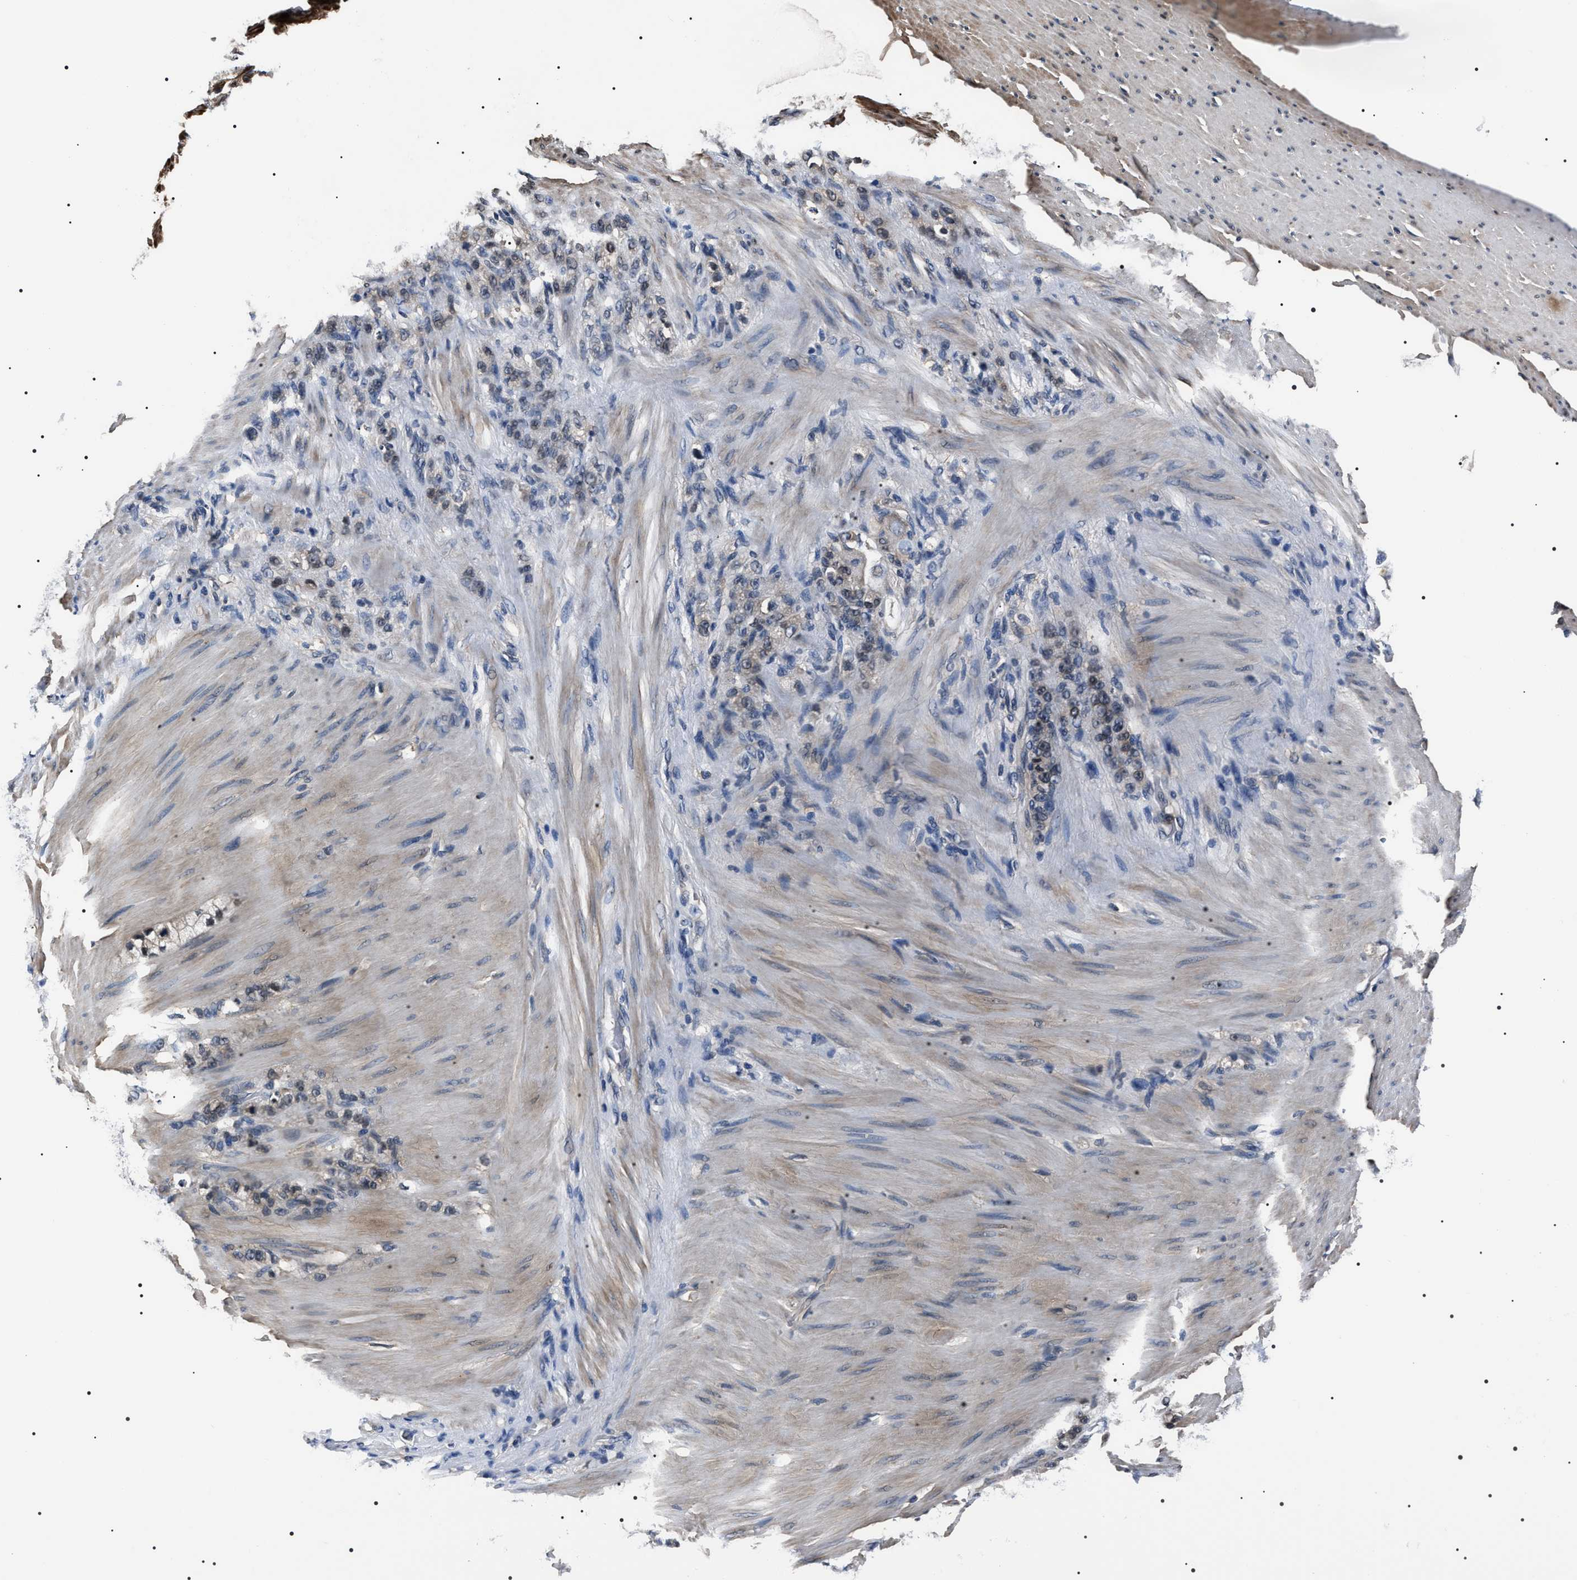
{"staining": {"intensity": "negative", "quantity": "none", "location": "none"}, "tissue": "stomach cancer", "cell_type": "Tumor cells", "image_type": "cancer", "snomed": [{"axis": "morphology", "description": "Adenocarcinoma, NOS"}, {"axis": "topography", "description": "Stomach"}], "caption": "A high-resolution photomicrograph shows IHC staining of stomach cancer, which shows no significant positivity in tumor cells.", "gene": "SIPA1", "patient": {"sex": "male", "age": 82}}